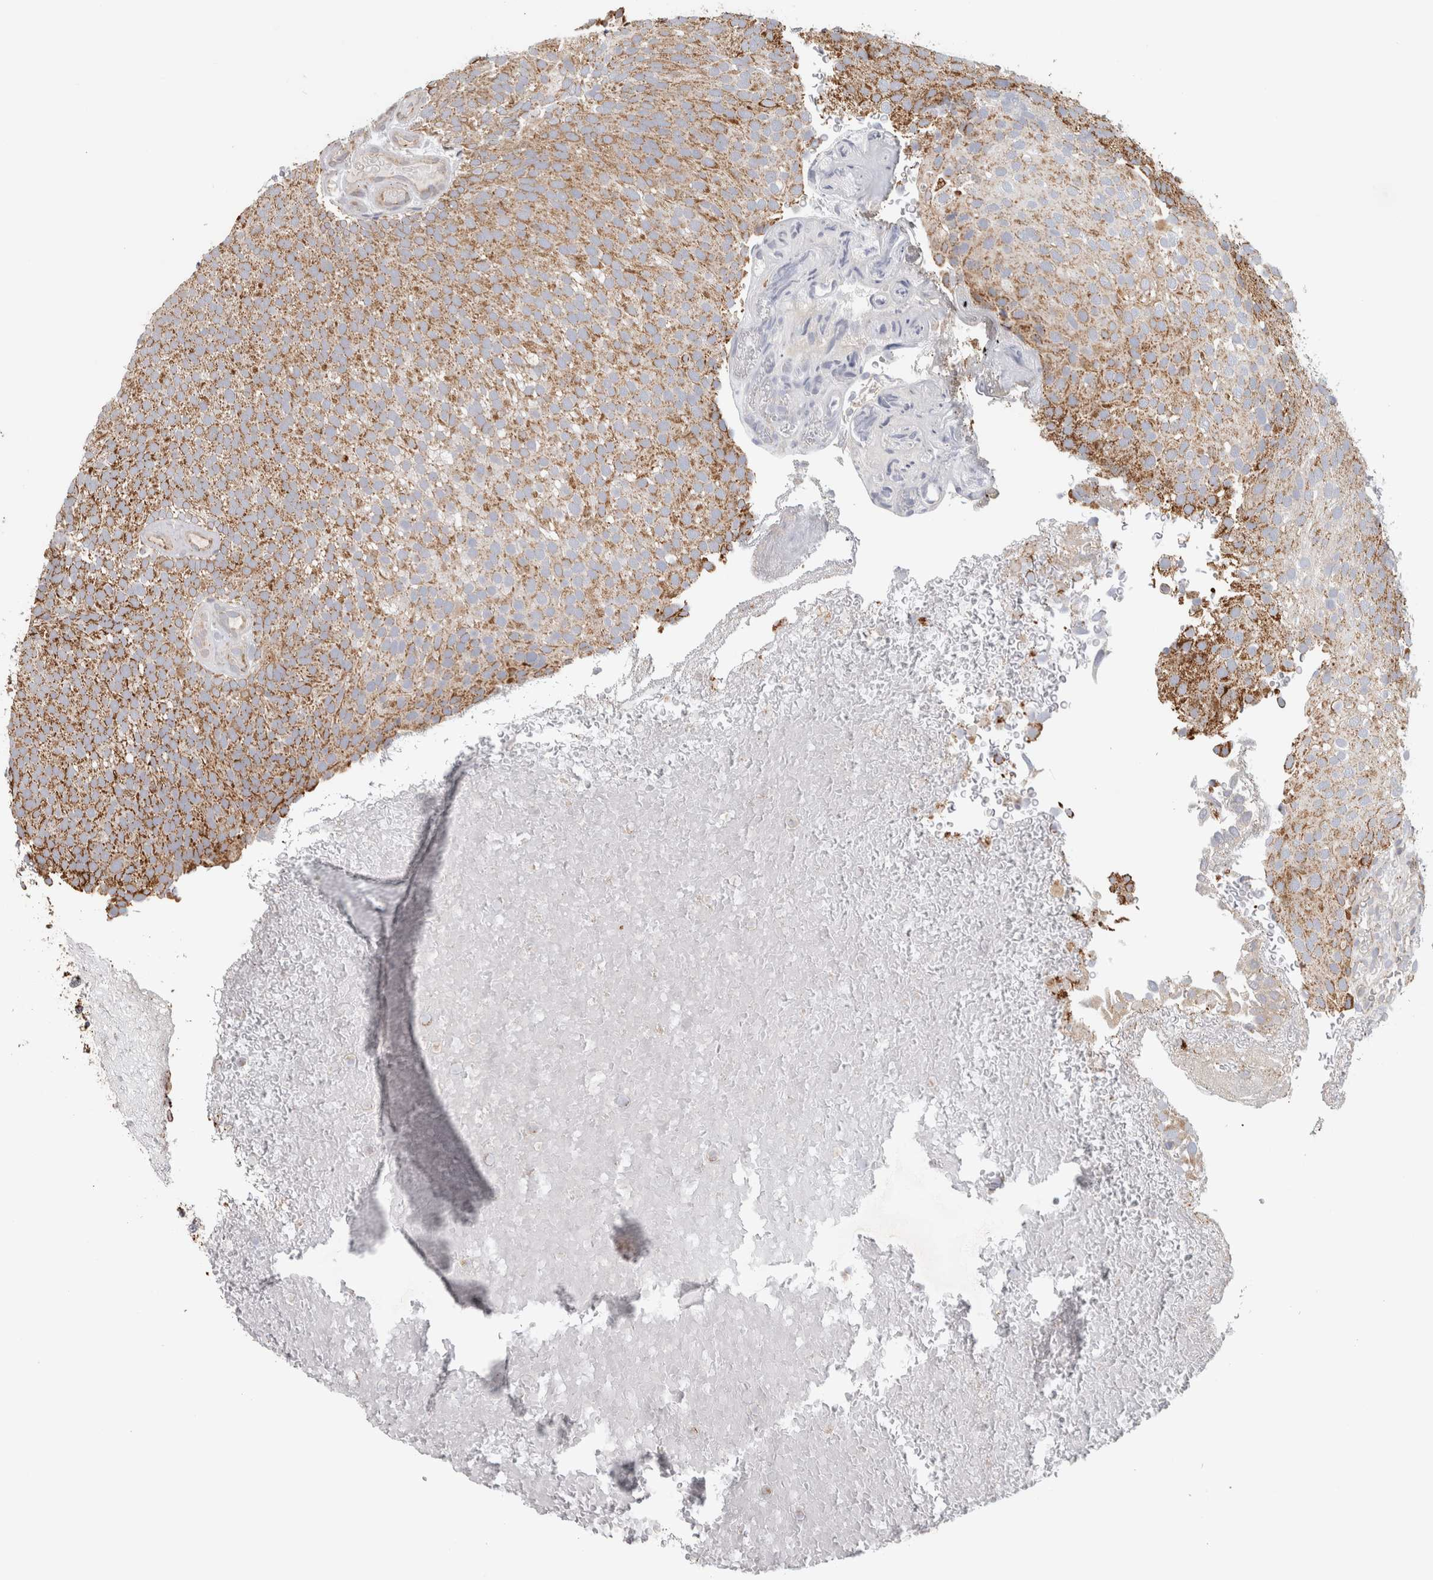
{"staining": {"intensity": "moderate", "quantity": ">75%", "location": "cytoplasmic/membranous"}, "tissue": "urothelial cancer", "cell_type": "Tumor cells", "image_type": "cancer", "snomed": [{"axis": "morphology", "description": "Urothelial carcinoma, Low grade"}, {"axis": "topography", "description": "Urinary bladder"}], "caption": "Immunohistochemistry (DAB (3,3'-diaminobenzidine)) staining of human urothelial cancer reveals moderate cytoplasmic/membranous protein positivity in about >75% of tumor cells.", "gene": "ST8SIA1", "patient": {"sex": "male", "age": 78}}